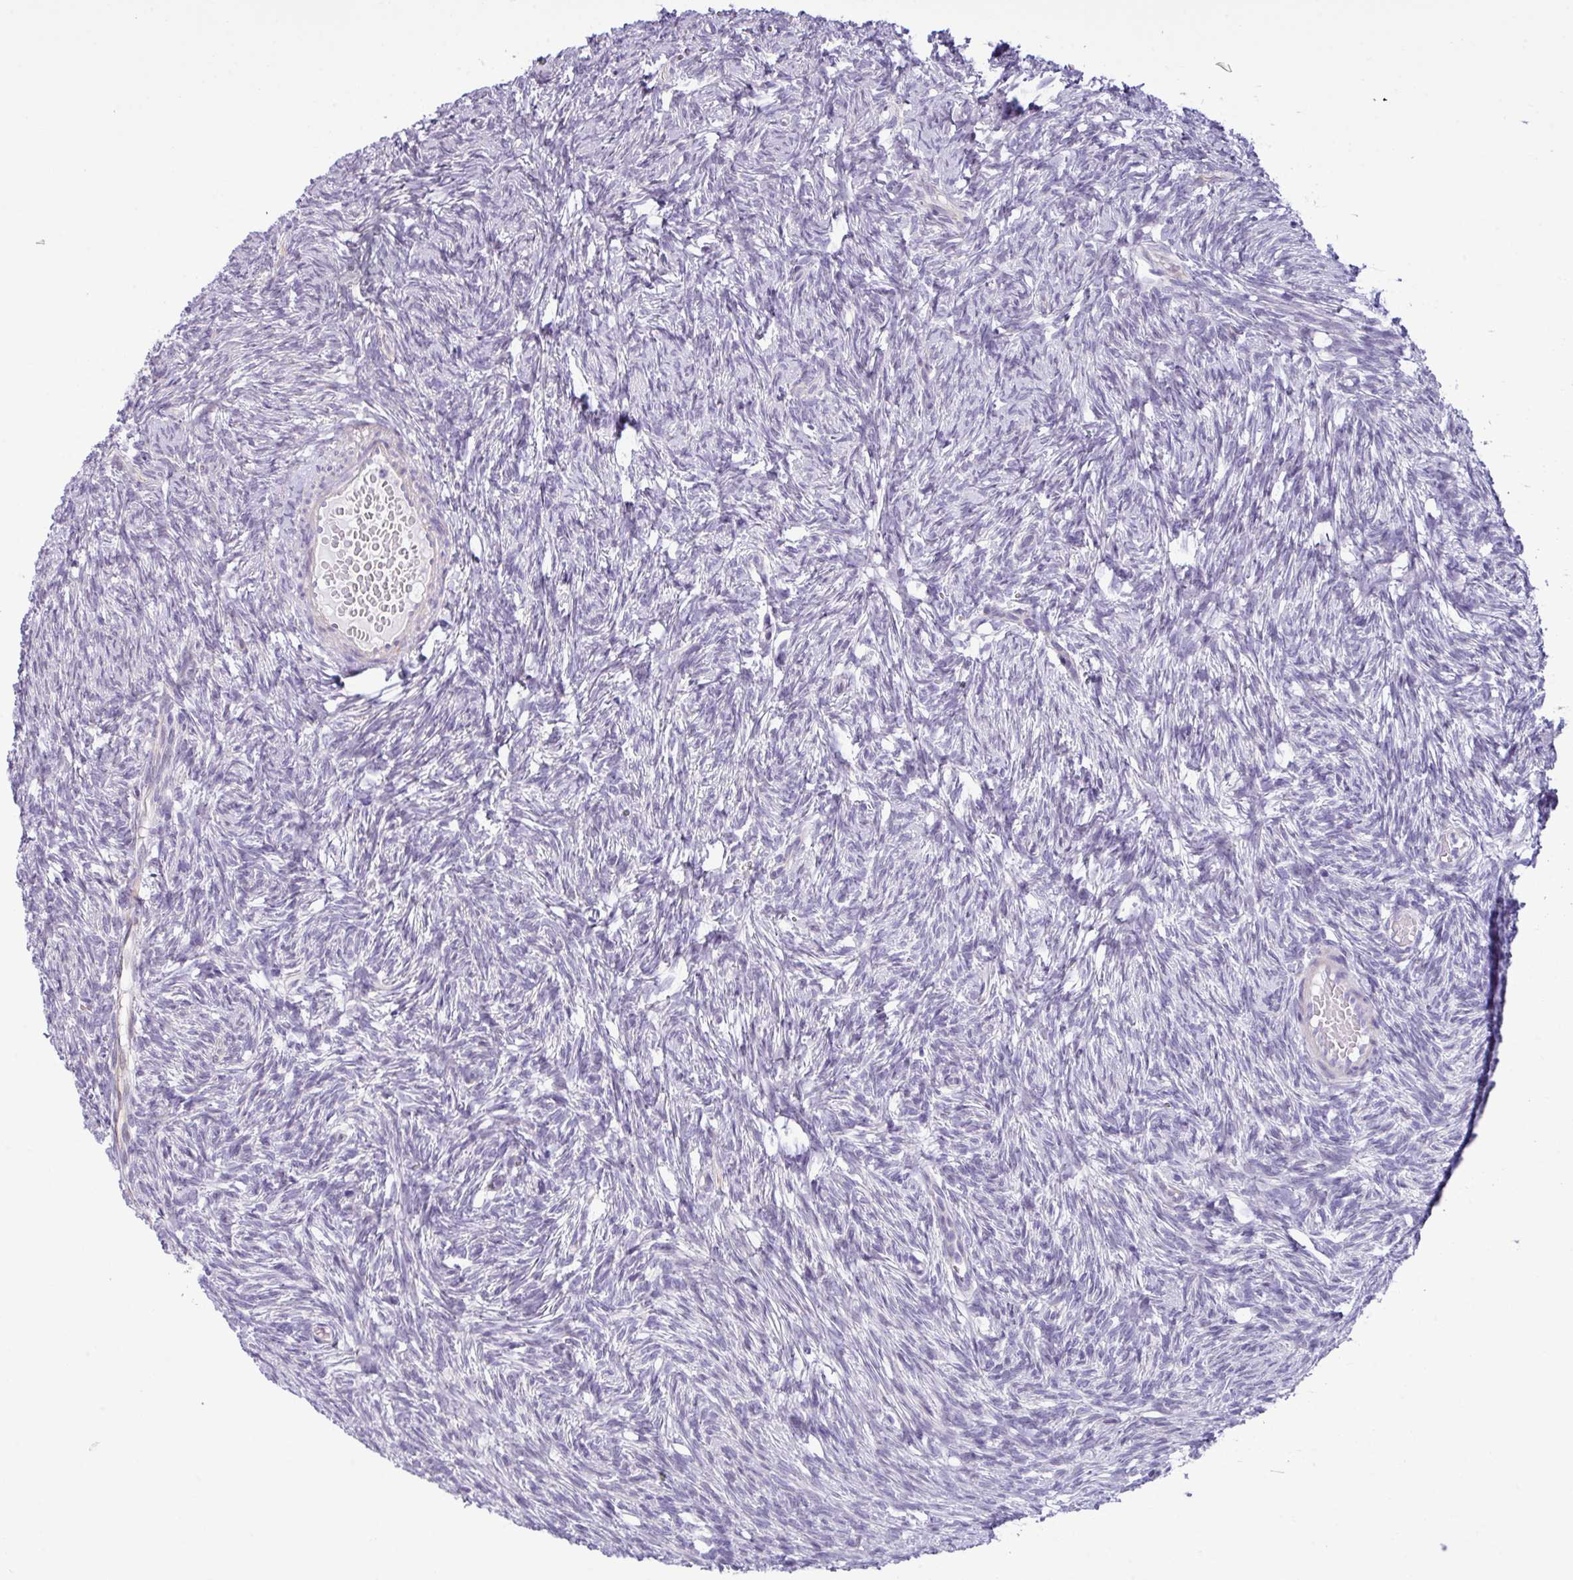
{"staining": {"intensity": "negative", "quantity": "none", "location": "none"}, "tissue": "ovary", "cell_type": "Ovarian stroma cells", "image_type": "normal", "snomed": [{"axis": "morphology", "description": "Normal tissue, NOS"}, {"axis": "topography", "description": "Ovary"}], "caption": "A micrograph of ovary stained for a protein reveals no brown staining in ovarian stroma cells.", "gene": "IRGC", "patient": {"sex": "female", "age": 33}}